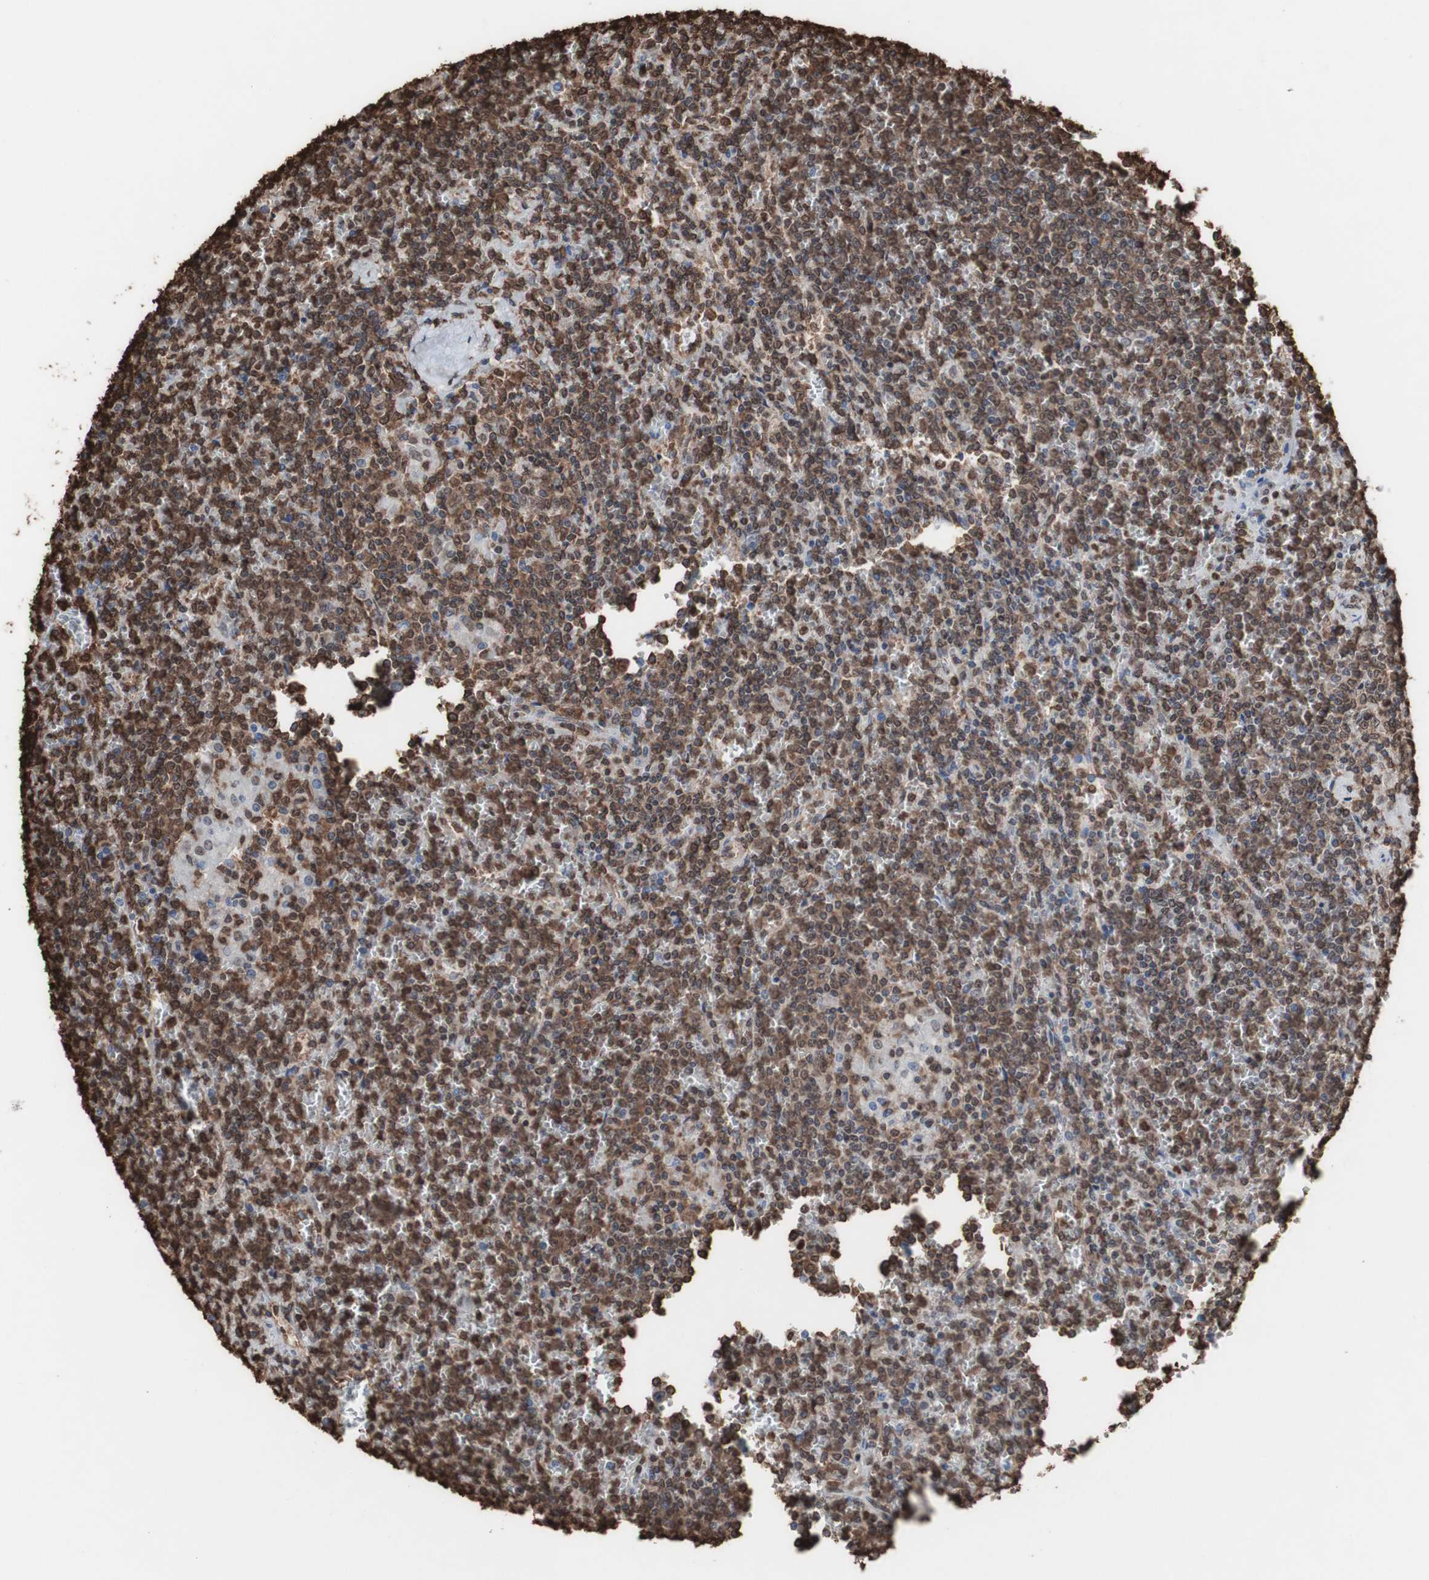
{"staining": {"intensity": "strong", "quantity": ">75%", "location": "cytoplasmic/membranous,nuclear"}, "tissue": "lymphoma", "cell_type": "Tumor cells", "image_type": "cancer", "snomed": [{"axis": "morphology", "description": "Malignant lymphoma, non-Hodgkin's type, Low grade"}, {"axis": "topography", "description": "Spleen"}], "caption": "The photomicrograph displays staining of lymphoma, revealing strong cytoplasmic/membranous and nuclear protein positivity (brown color) within tumor cells. (brown staining indicates protein expression, while blue staining denotes nuclei).", "gene": "PIDD1", "patient": {"sex": "female", "age": 19}}